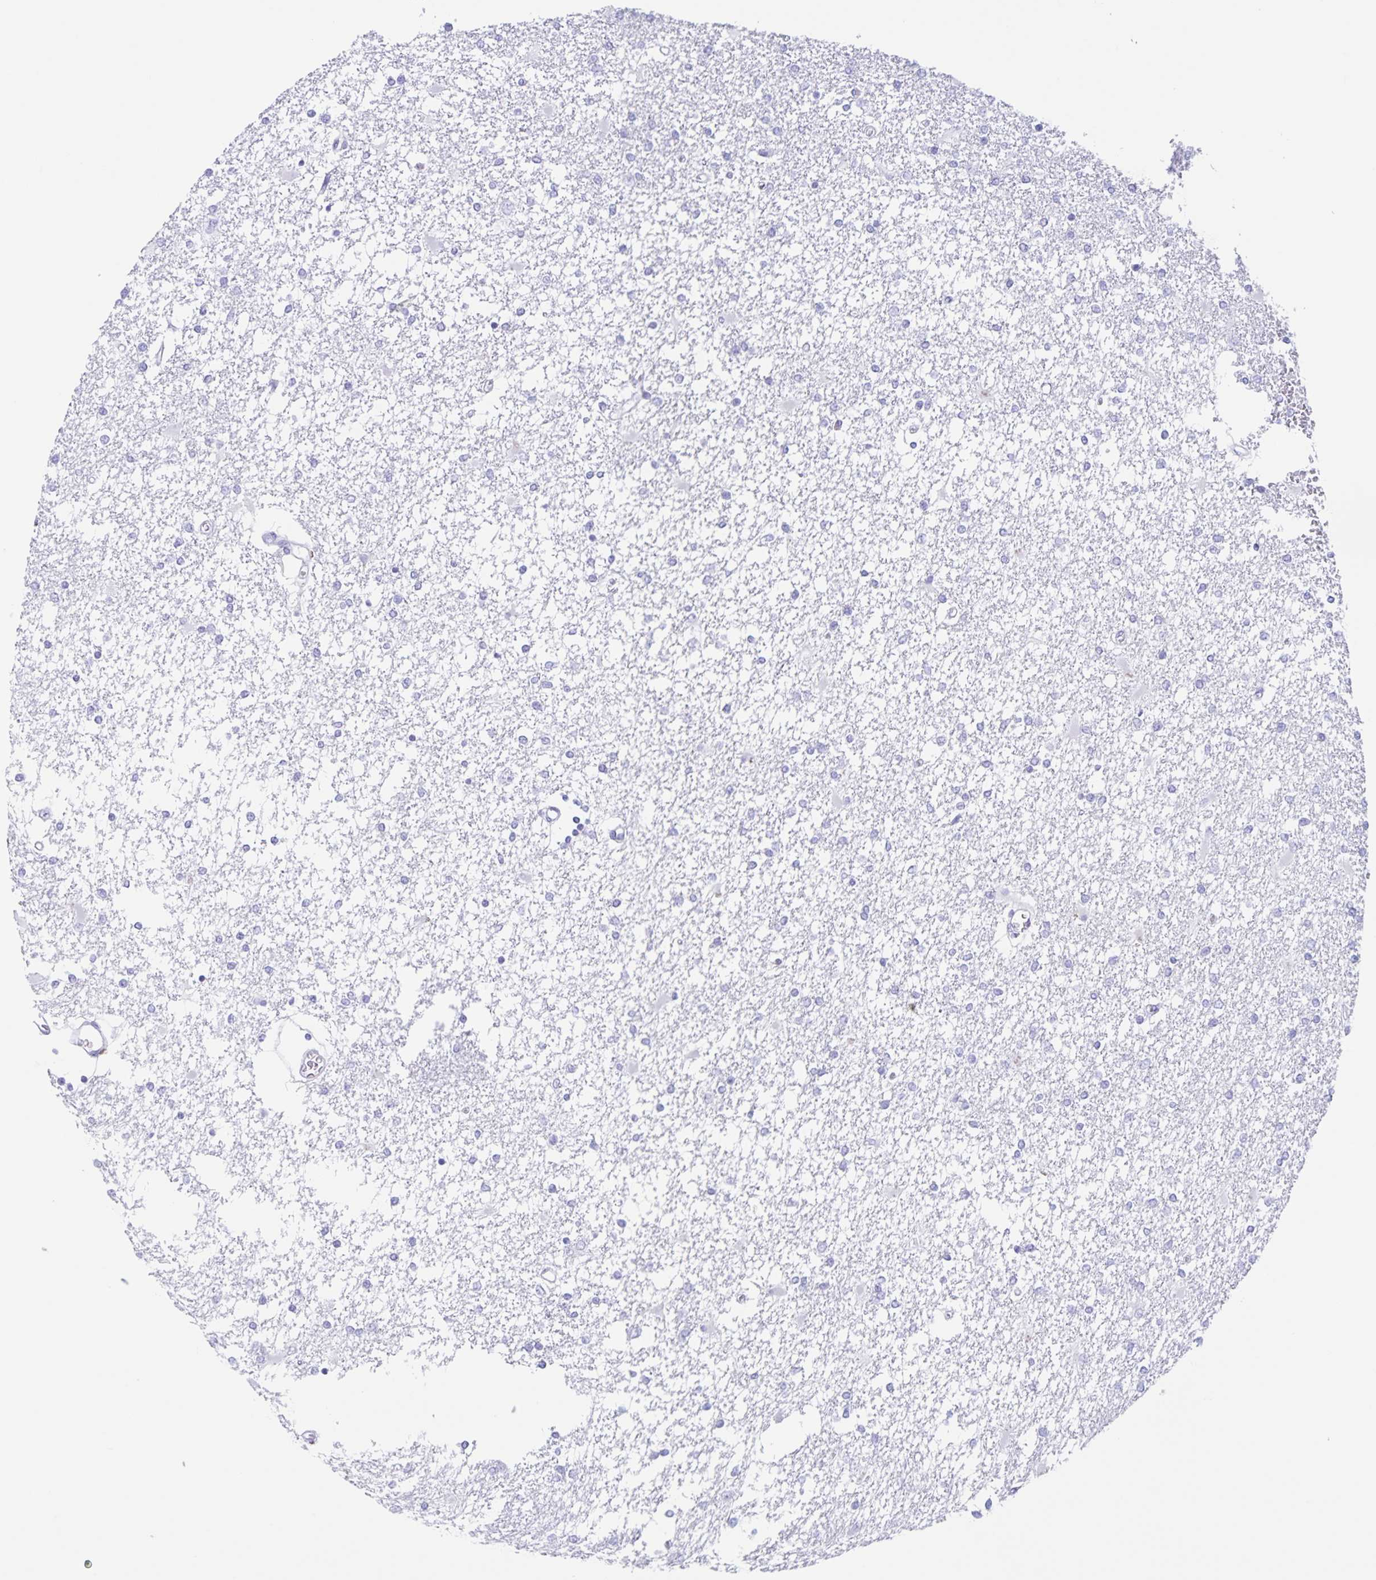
{"staining": {"intensity": "negative", "quantity": "none", "location": "none"}, "tissue": "glioma", "cell_type": "Tumor cells", "image_type": "cancer", "snomed": [{"axis": "morphology", "description": "Glioma, malignant, High grade"}, {"axis": "topography", "description": "Cerebral cortex"}], "caption": "The immunohistochemistry micrograph has no significant expression in tumor cells of malignant high-grade glioma tissue.", "gene": "C12orf56", "patient": {"sex": "male", "age": 79}}